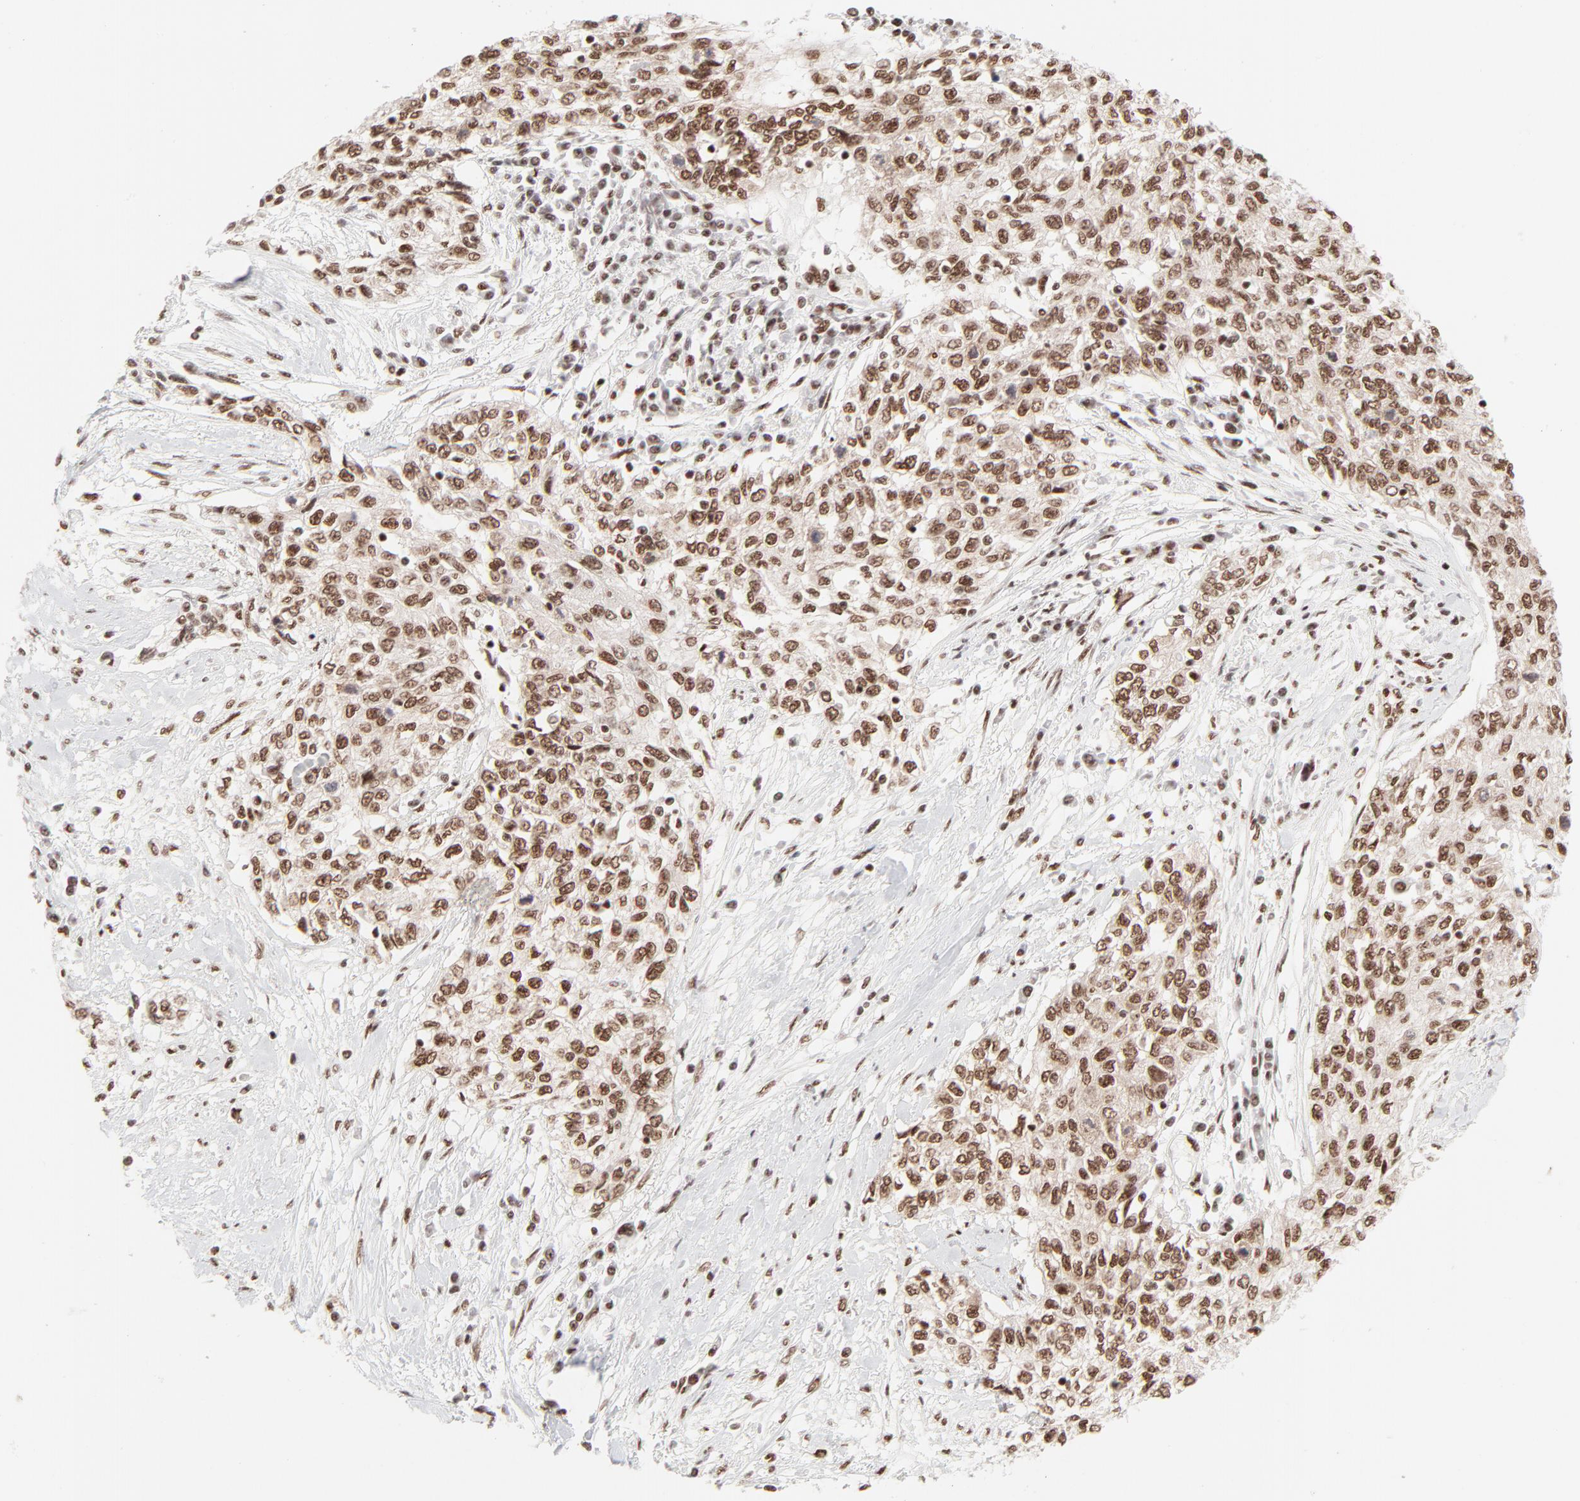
{"staining": {"intensity": "moderate", "quantity": ">75%", "location": "nuclear"}, "tissue": "cervical cancer", "cell_type": "Tumor cells", "image_type": "cancer", "snomed": [{"axis": "morphology", "description": "Squamous cell carcinoma, NOS"}, {"axis": "topography", "description": "Cervix"}], "caption": "Cervical squamous cell carcinoma stained with DAB immunohistochemistry (IHC) shows medium levels of moderate nuclear staining in approximately >75% of tumor cells.", "gene": "TARDBP", "patient": {"sex": "female", "age": 57}}